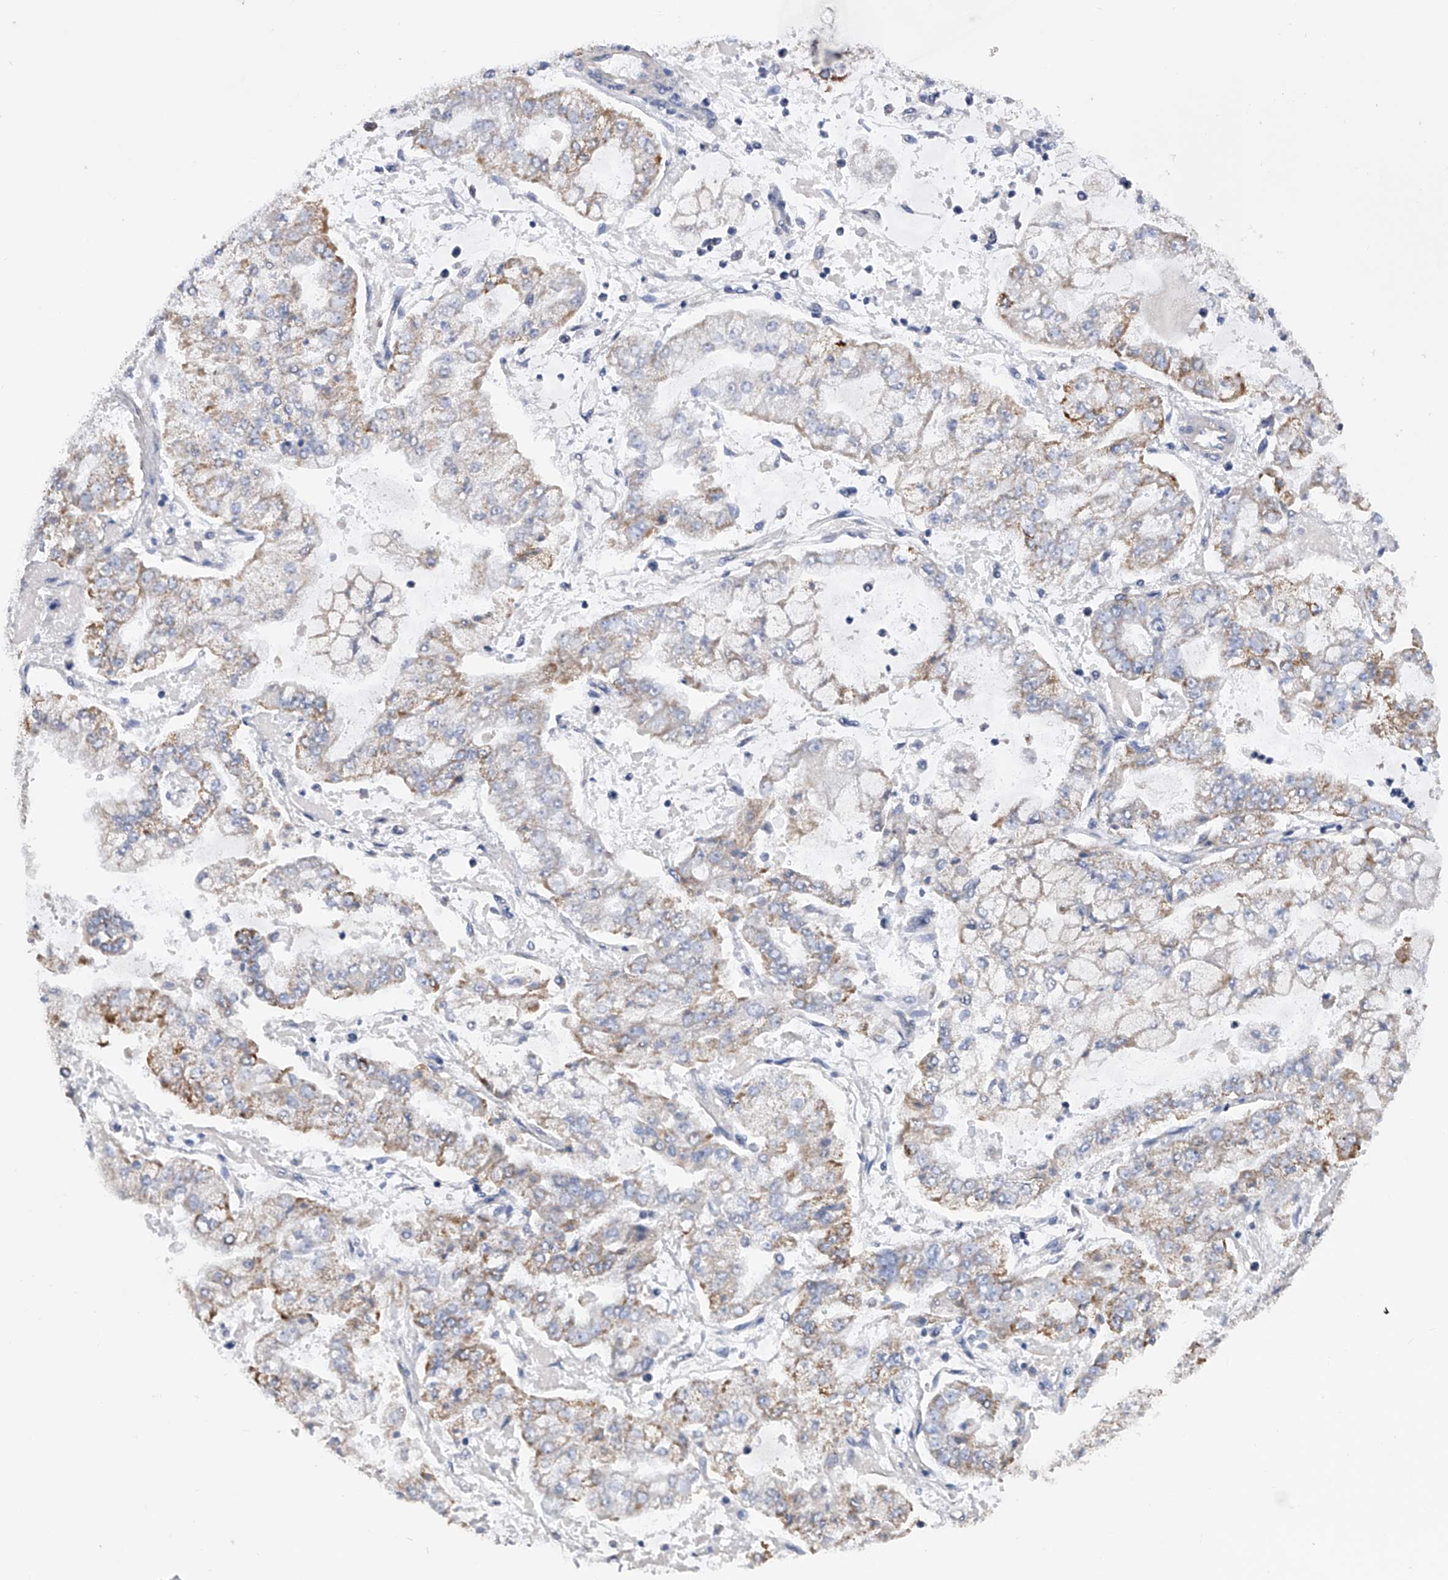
{"staining": {"intensity": "weak", "quantity": "25%-75%", "location": "cytoplasmic/membranous"}, "tissue": "stomach cancer", "cell_type": "Tumor cells", "image_type": "cancer", "snomed": [{"axis": "morphology", "description": "Adenocarcinoma, NOS"}, {"axis": "topography", "description": "Stomach"}], "caption": "This micrograph exhibits IHC staining of stomach adenocarcinoma, with low weak cytoplasmic/membranous staining in approximately 25%-75% of tumor cells.", "gene": "PDSS2", "patient": {"sex": "male", "age": 76}}